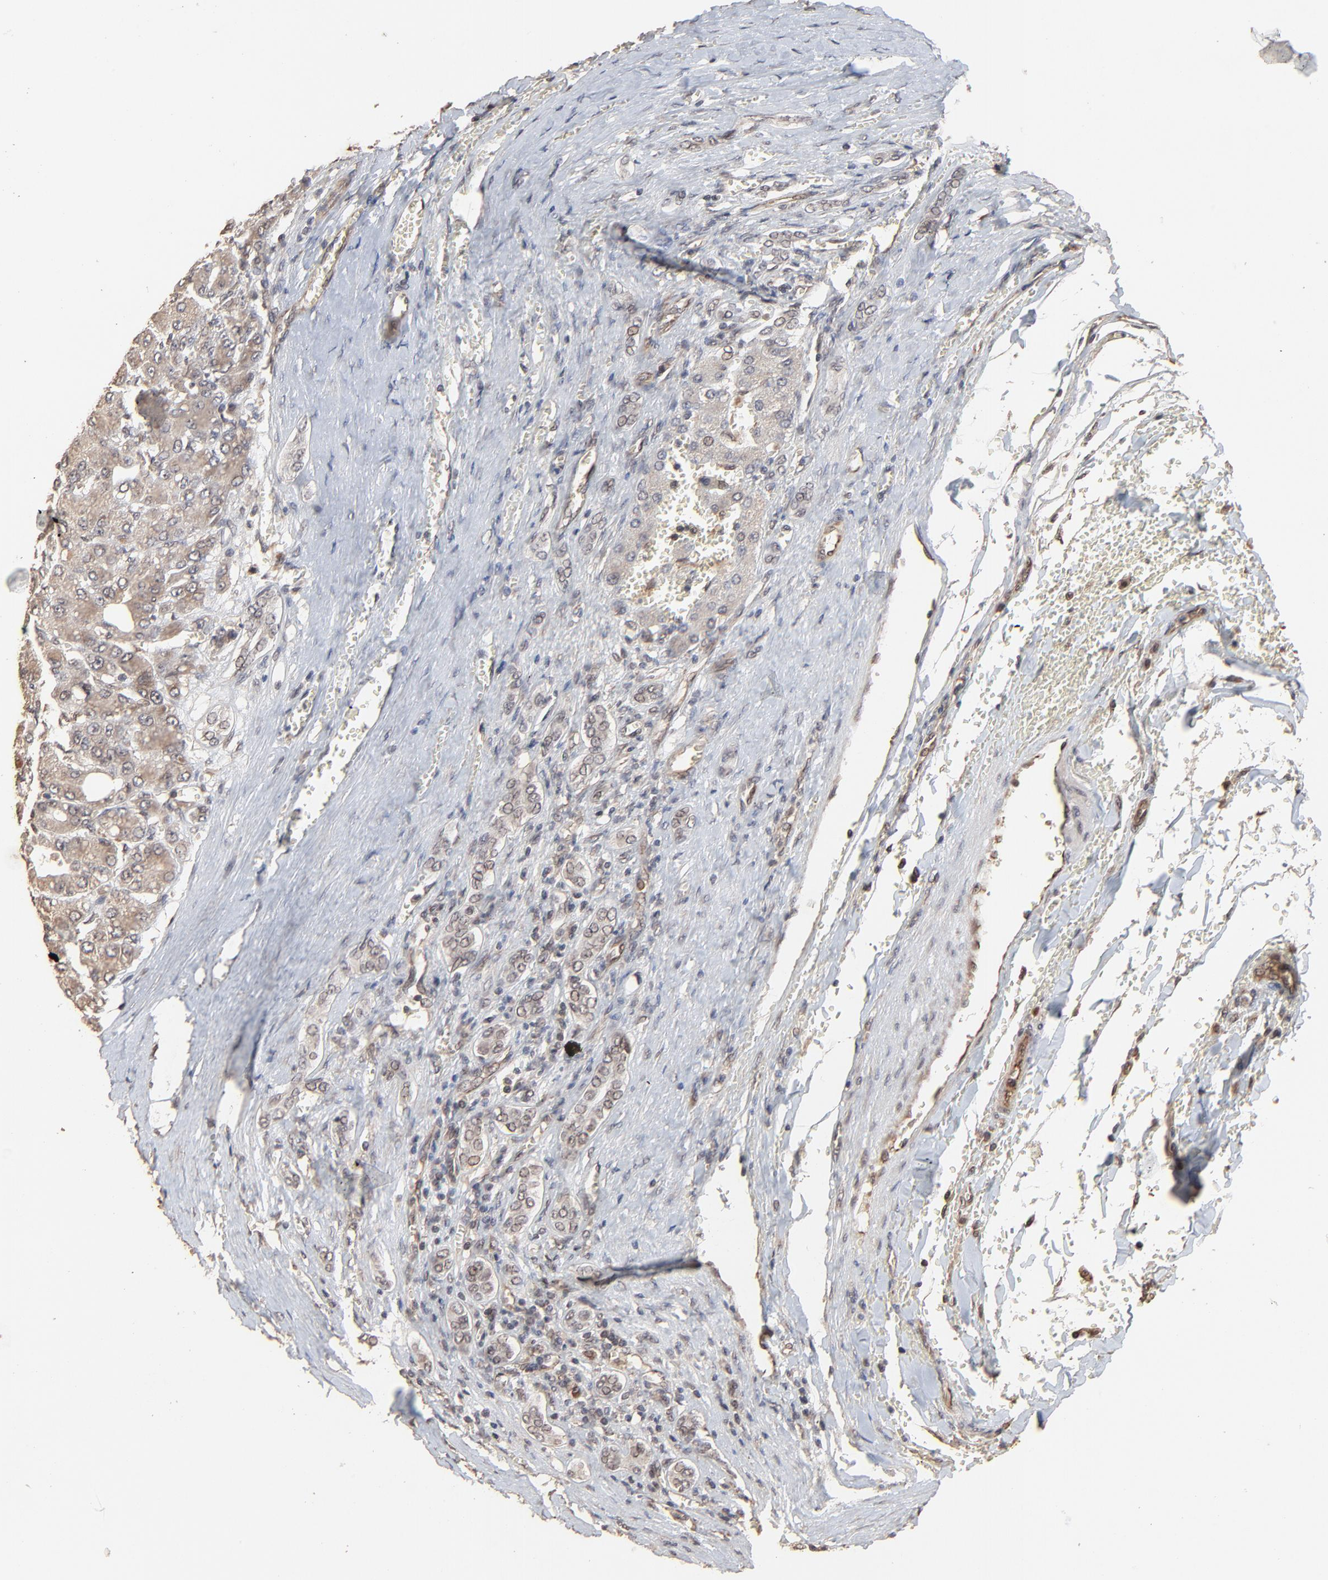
{"staining": {"intensity": "moderate", "quantity": ">75%", "location": "cytoplasmic/membranous"}, "tissue": "liver cancer", "cell_type": "Tumor cells", "image_type": "cancer", "snomed": [{"axis": "morphology", "description": "Carcinoma, Hepatocellular, NOS"}, {"axis": "topography", "description": "Liver"}], "caption": "Moderate cytoplasmic/membranous protein positivity is identified in approximately >75% of tumor cells in liver cancer (hepatocellular carcinoma).", "gene": "FAM227A", "patient": {"sex": "male", "age": 69}}